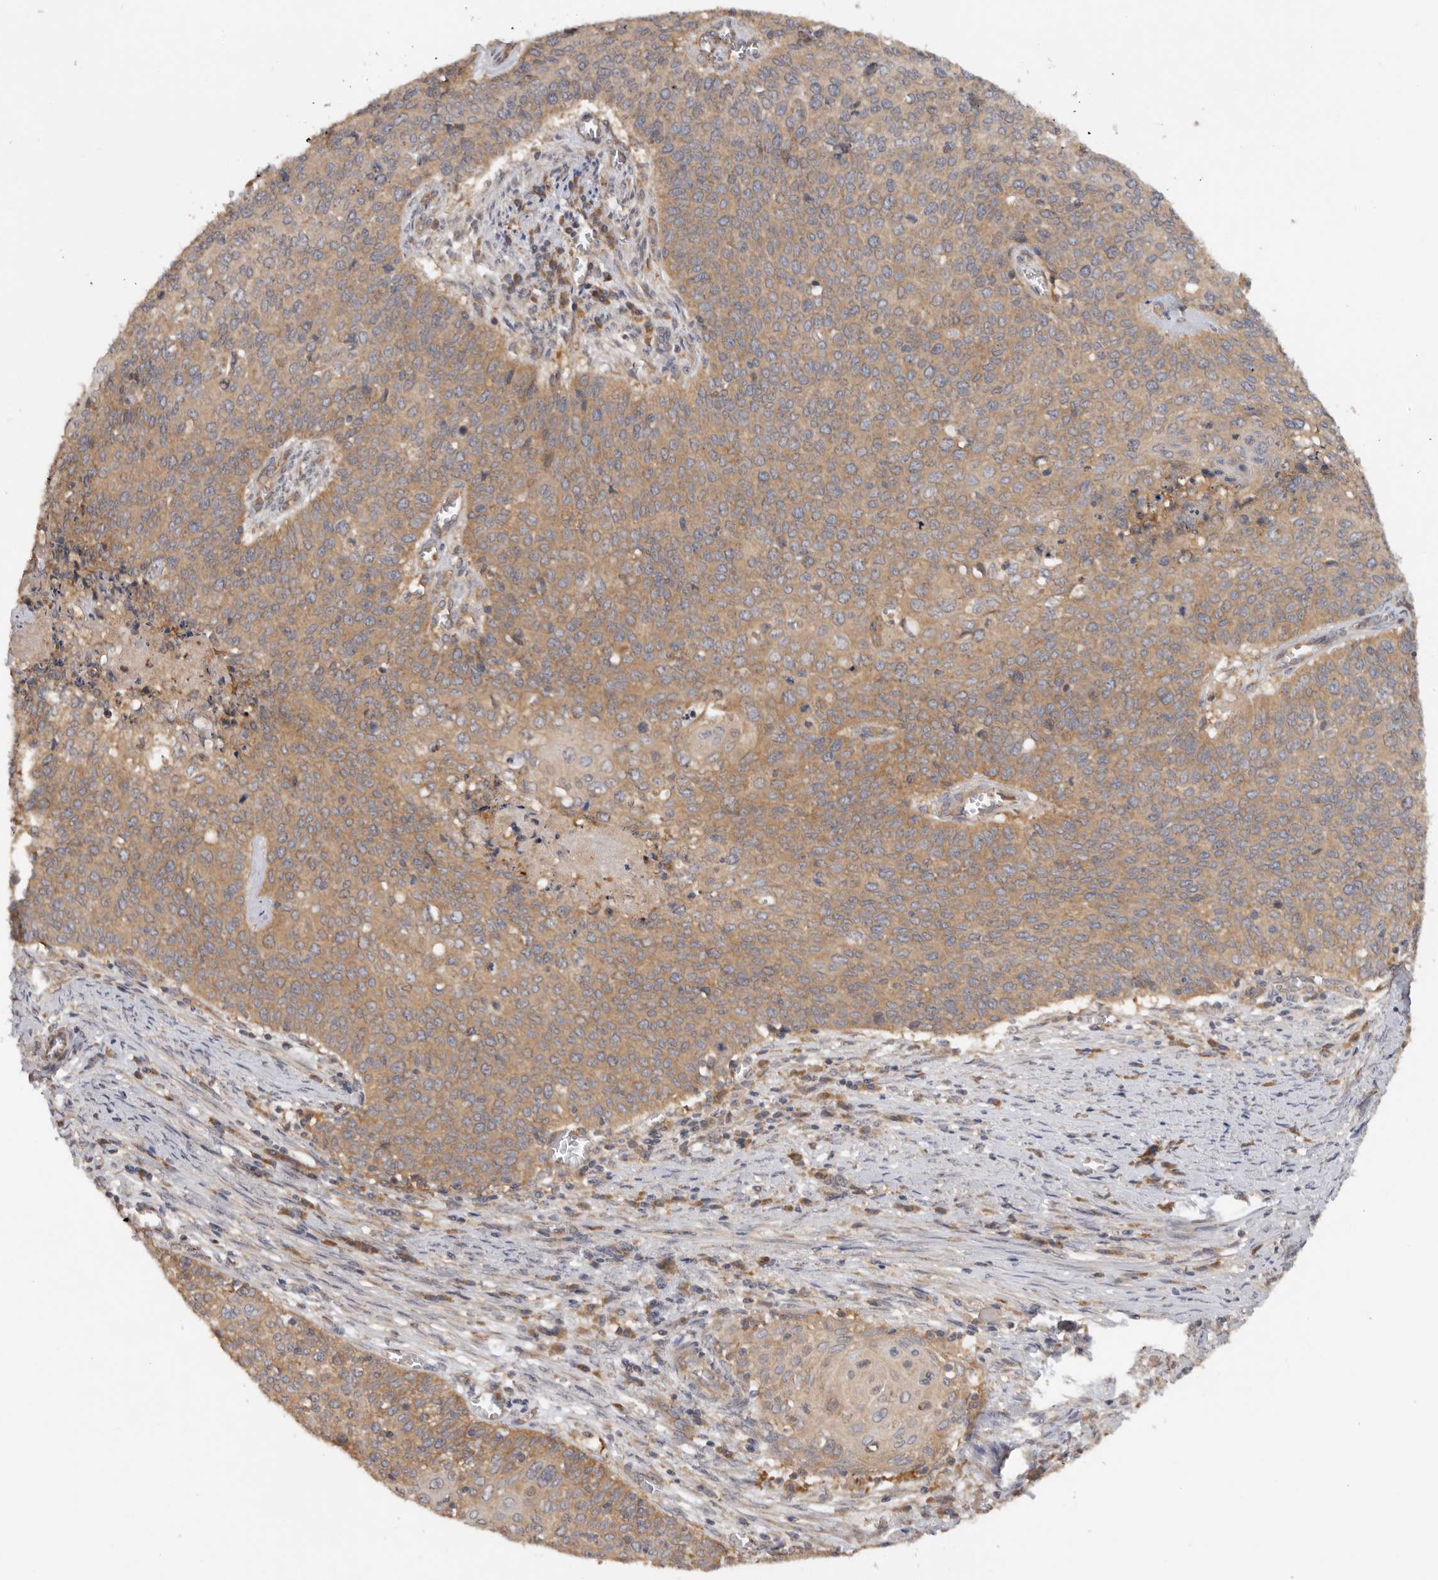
{"staining": {"intensity": "moderate", "quantity": ">75%", "location": "cytoplasmic/membranous"}, "tissue": "cervical cancer", "cell_type": "Tumor cells", "image_type": "cancer", "snomed": [{"axis": "morphology", "description": "Squamous cell carcinoma, NOS"}, {"axis": "topography", "description": "Cervix"}], "caption": "Immunohistochemical staining of human cervical squamous cell carcinoma demonstrates moderate cytoplasmic/membranous protein expression in approximately >75% of tumor cells.", "gene": "PPP1R42", "patient": {"sex": "female", "age": 39}}